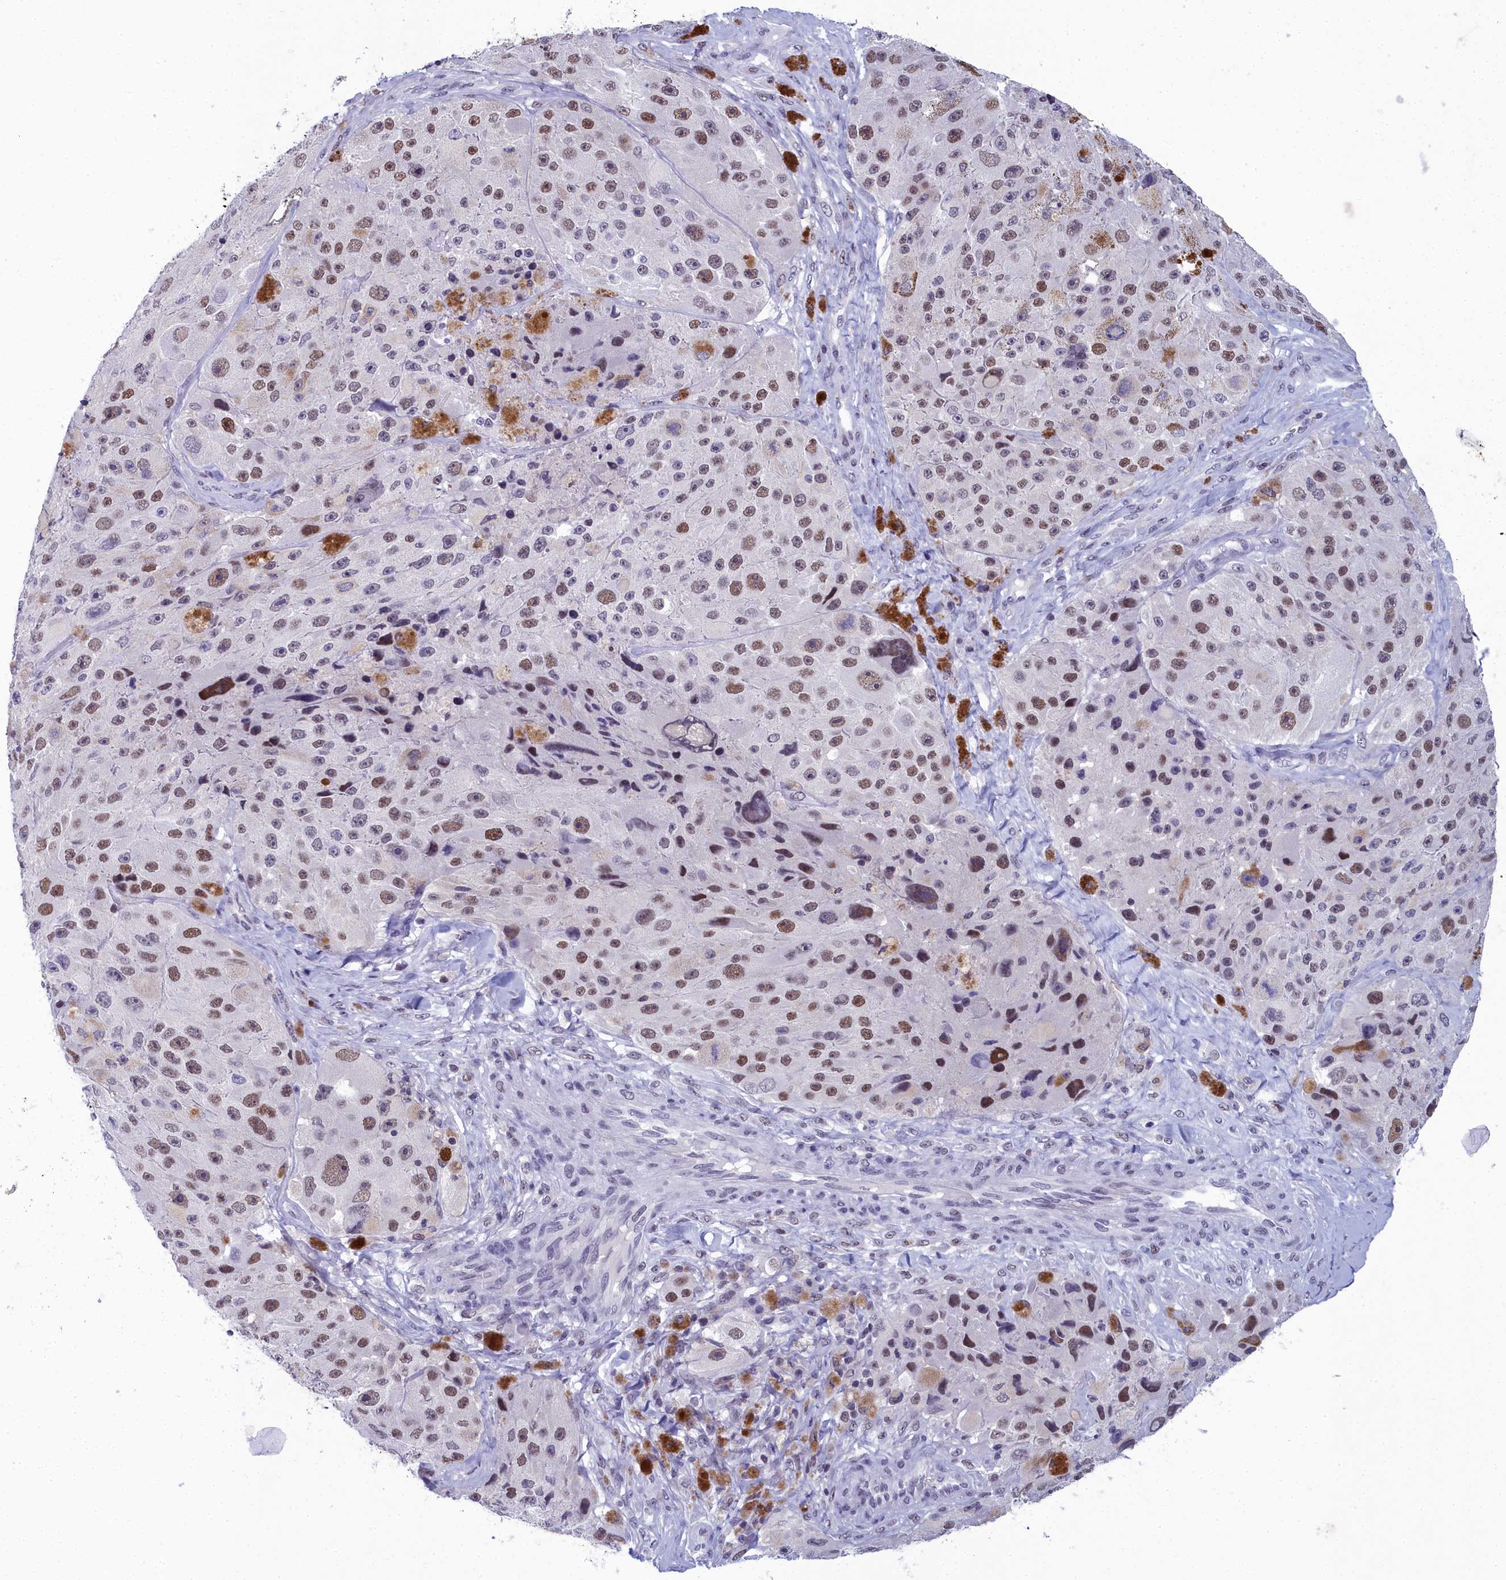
{"staining": {"intensity": "moderate", "quantity": ">75%", "location": "nuclear"}, "tissue": "melanoma", "cell_type": "Tumor cells", "image_type": "cancer", "snomed": [{"axis": "morphology", "description": "Malignant melanoma, Metastatic site"}, {"axis": "topography", "description": "Lymph node"}], "caption": "The histopathology image exhibits a brown stain indicating the presence of a protein in the nuclear of tumor cells in melanoma.", "gene": "CCDC97", "patient": {"sex": "male", "age": 62}}